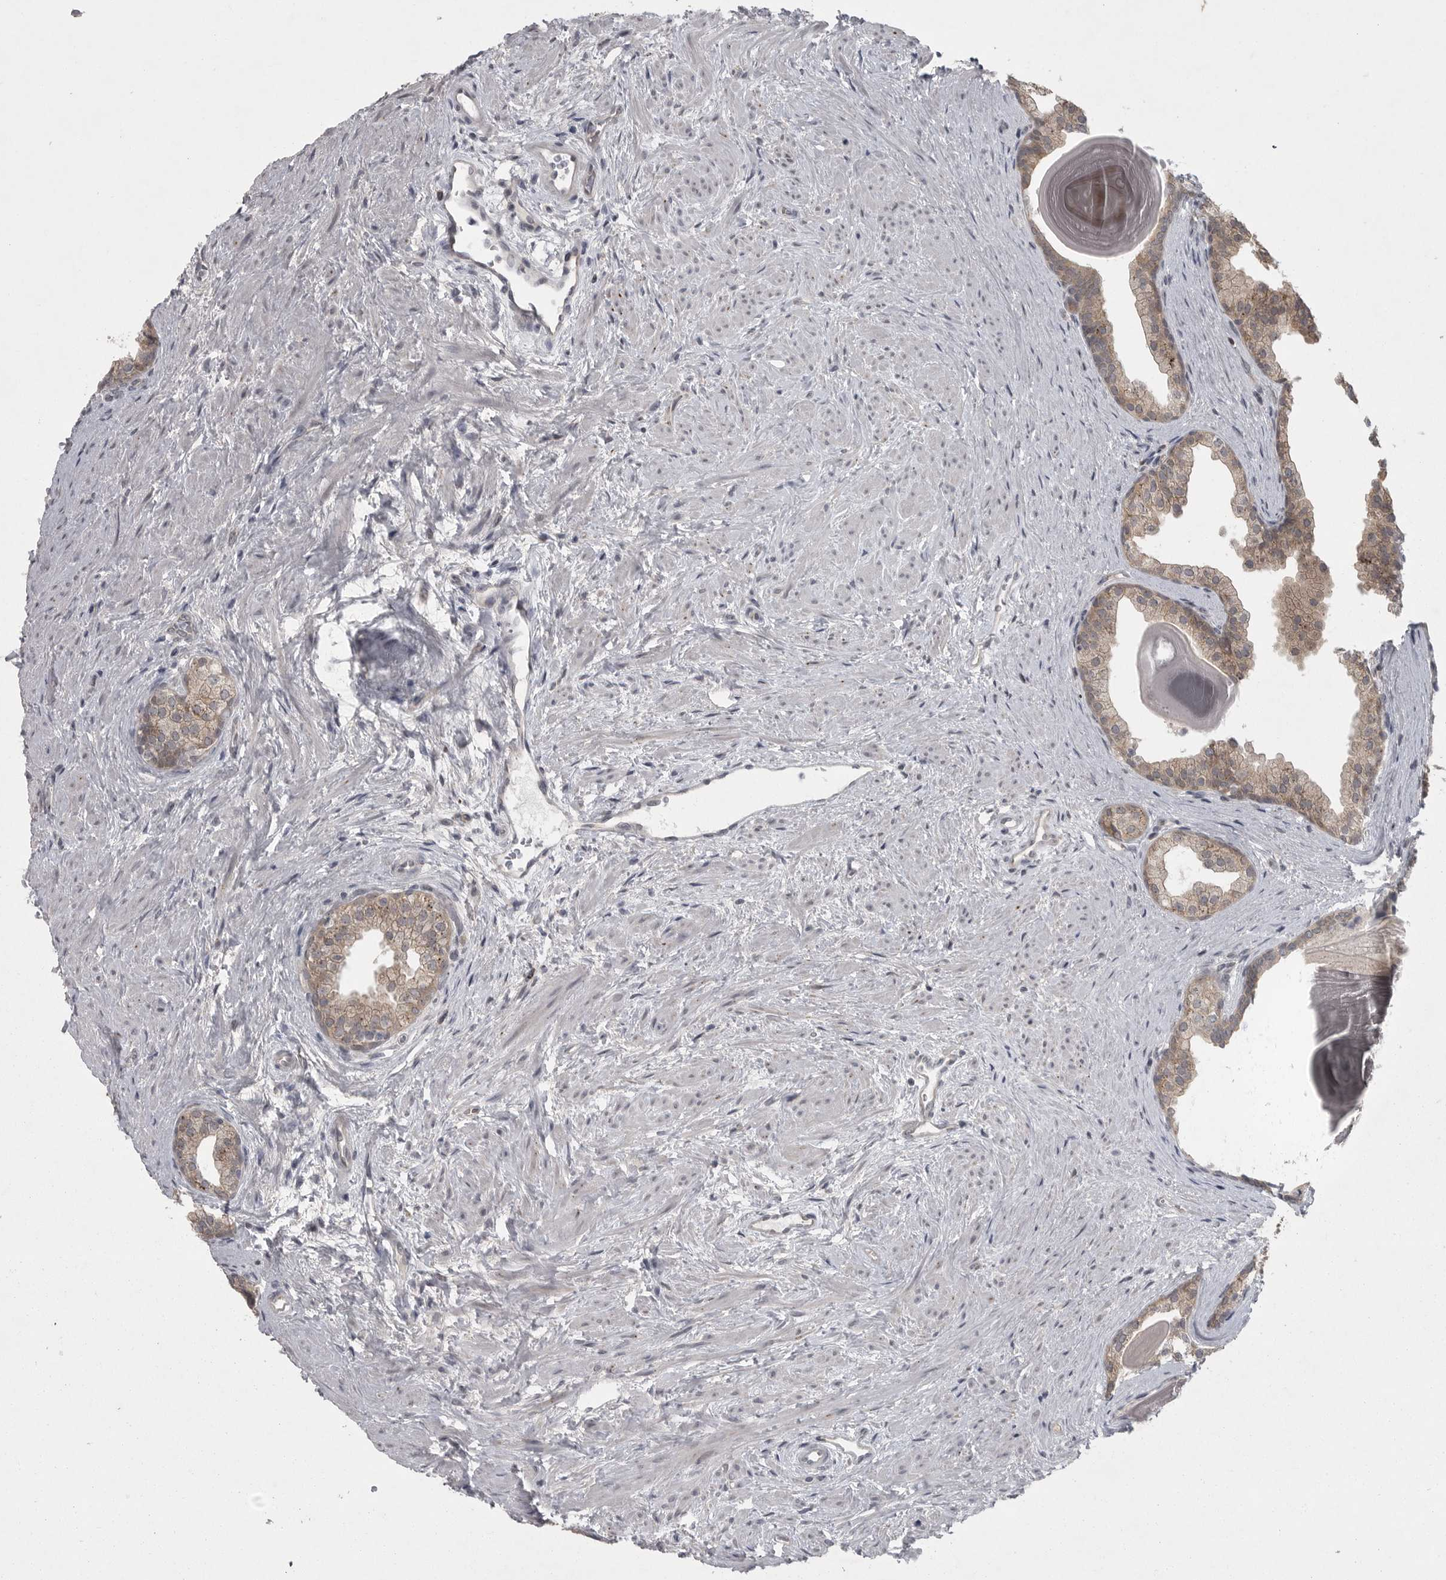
{"staining": {"intensity": "weak", "quantity": ">75%", "location": "cytoplasmic/membranous"}, "tissue": "prostate", "cell_type": "Glandular cells", "image_type": "normal", "snomed": [{"axis": "morphology", "description": "Normal tissue, NOS"}, {"axis": "topography", "description": "Prostate"}], "caption": "Protein expression analysis of normal human prostate reveals weak cytoplasmic/membranous positivity in about >75% of glandular cells. (DAB (3,3'-diaminobenzidine) = brown stain, brightfield microscopy at high magnification).", "gene": "PHF13", "patient": {"sex": "male", "age": 48}}